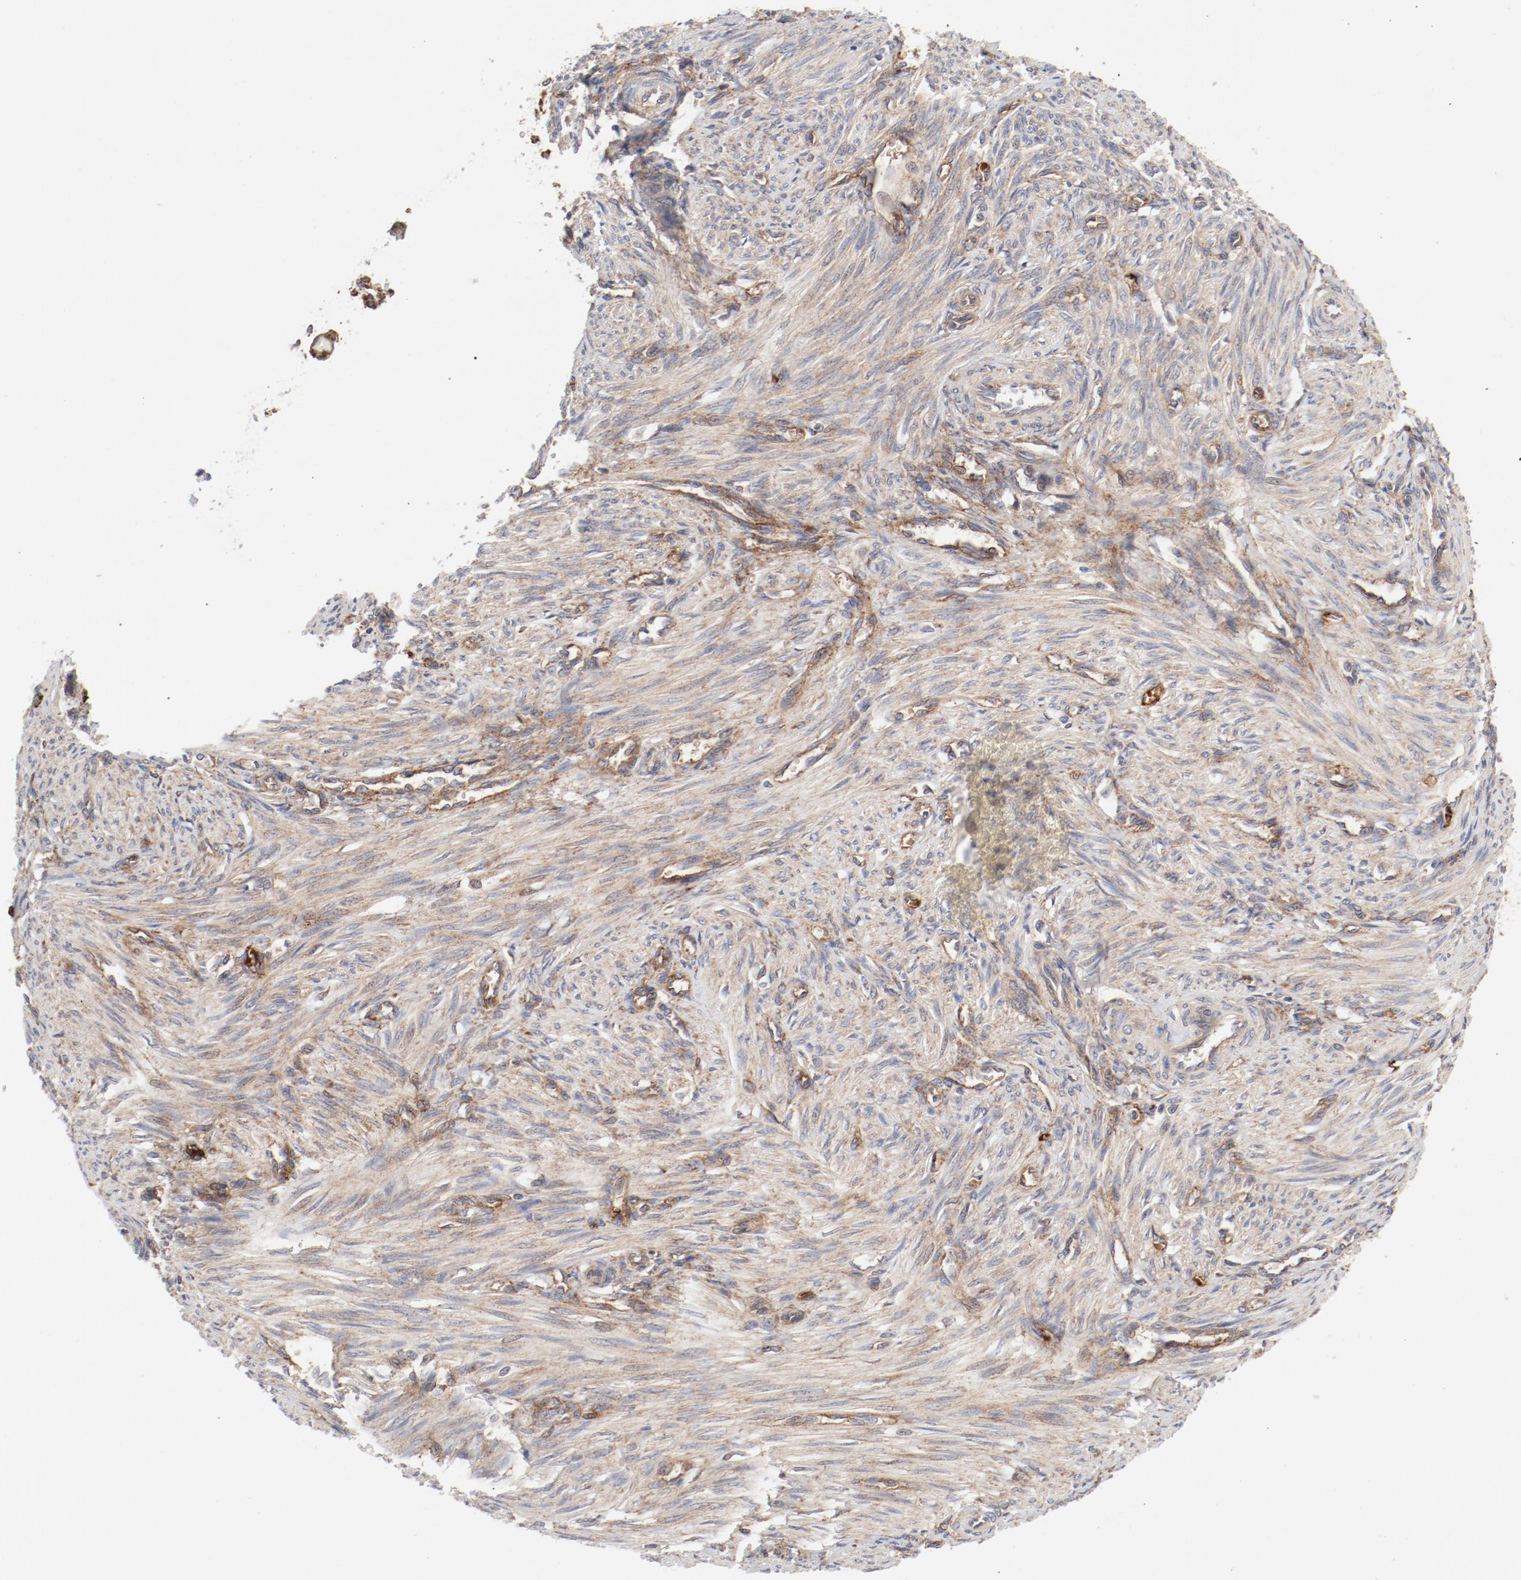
{"staining": {"intensity": "moderate", "quantity": ">75%", "location": "cytoplasmic/membranous"}, "tissue": "endometrium", "cell_type": "Cells in endometrial stroma", "image_type": "normal", "snomed": [{"axis": "morphology", "description": "Normal tissue, NOS"}, {"axis": "topography", "description": "Endometrium"}], "caption": "DAB immunohistochemical staining of benign human endometrium displays moderate cytoplasmic/membranous protein staining in approximately >75% of cells in endometrial stroma.", "gene": "AP2A1", "patient": {"sex": "female", "age": 27}}